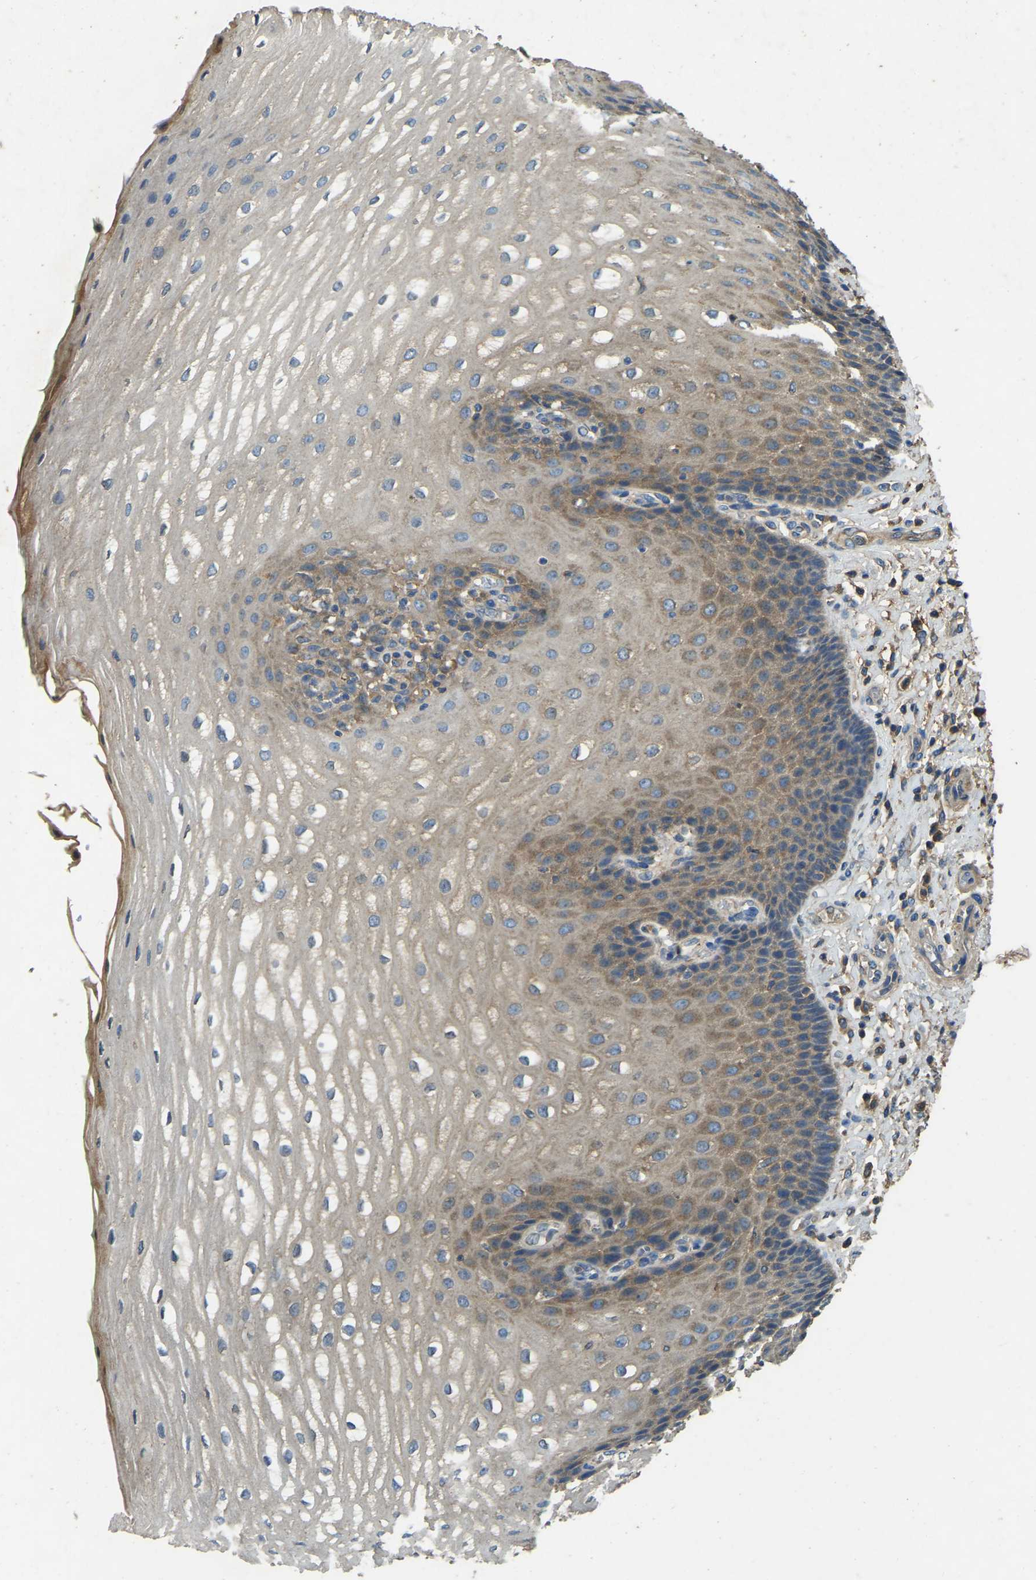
{"staining": {"intensity": "weak", "quantity": "25%-75%", "location": "cytoplasmic/membranous"}, "tissue": "esophagus", "cell_type": "Squamous epithelial cells", "image_type": "normal", "snomed": [{"axis": "morphology", "description": "Normal tissue, NOS"}, {"axis": "topography", "description": "Esophagus"}], "caption": "Esophagus was stained to show a protein in brown. There is low levels of weak cytoplasmic/membranous staining in about 25%-75% of squamous epithelial cells. Immunohistochemistry (ihc) stains the protein of interest in brown and the nuclei are stained blue.", "gene": "ATP8B1", "patient": {"sex": "male", "age": 54}}